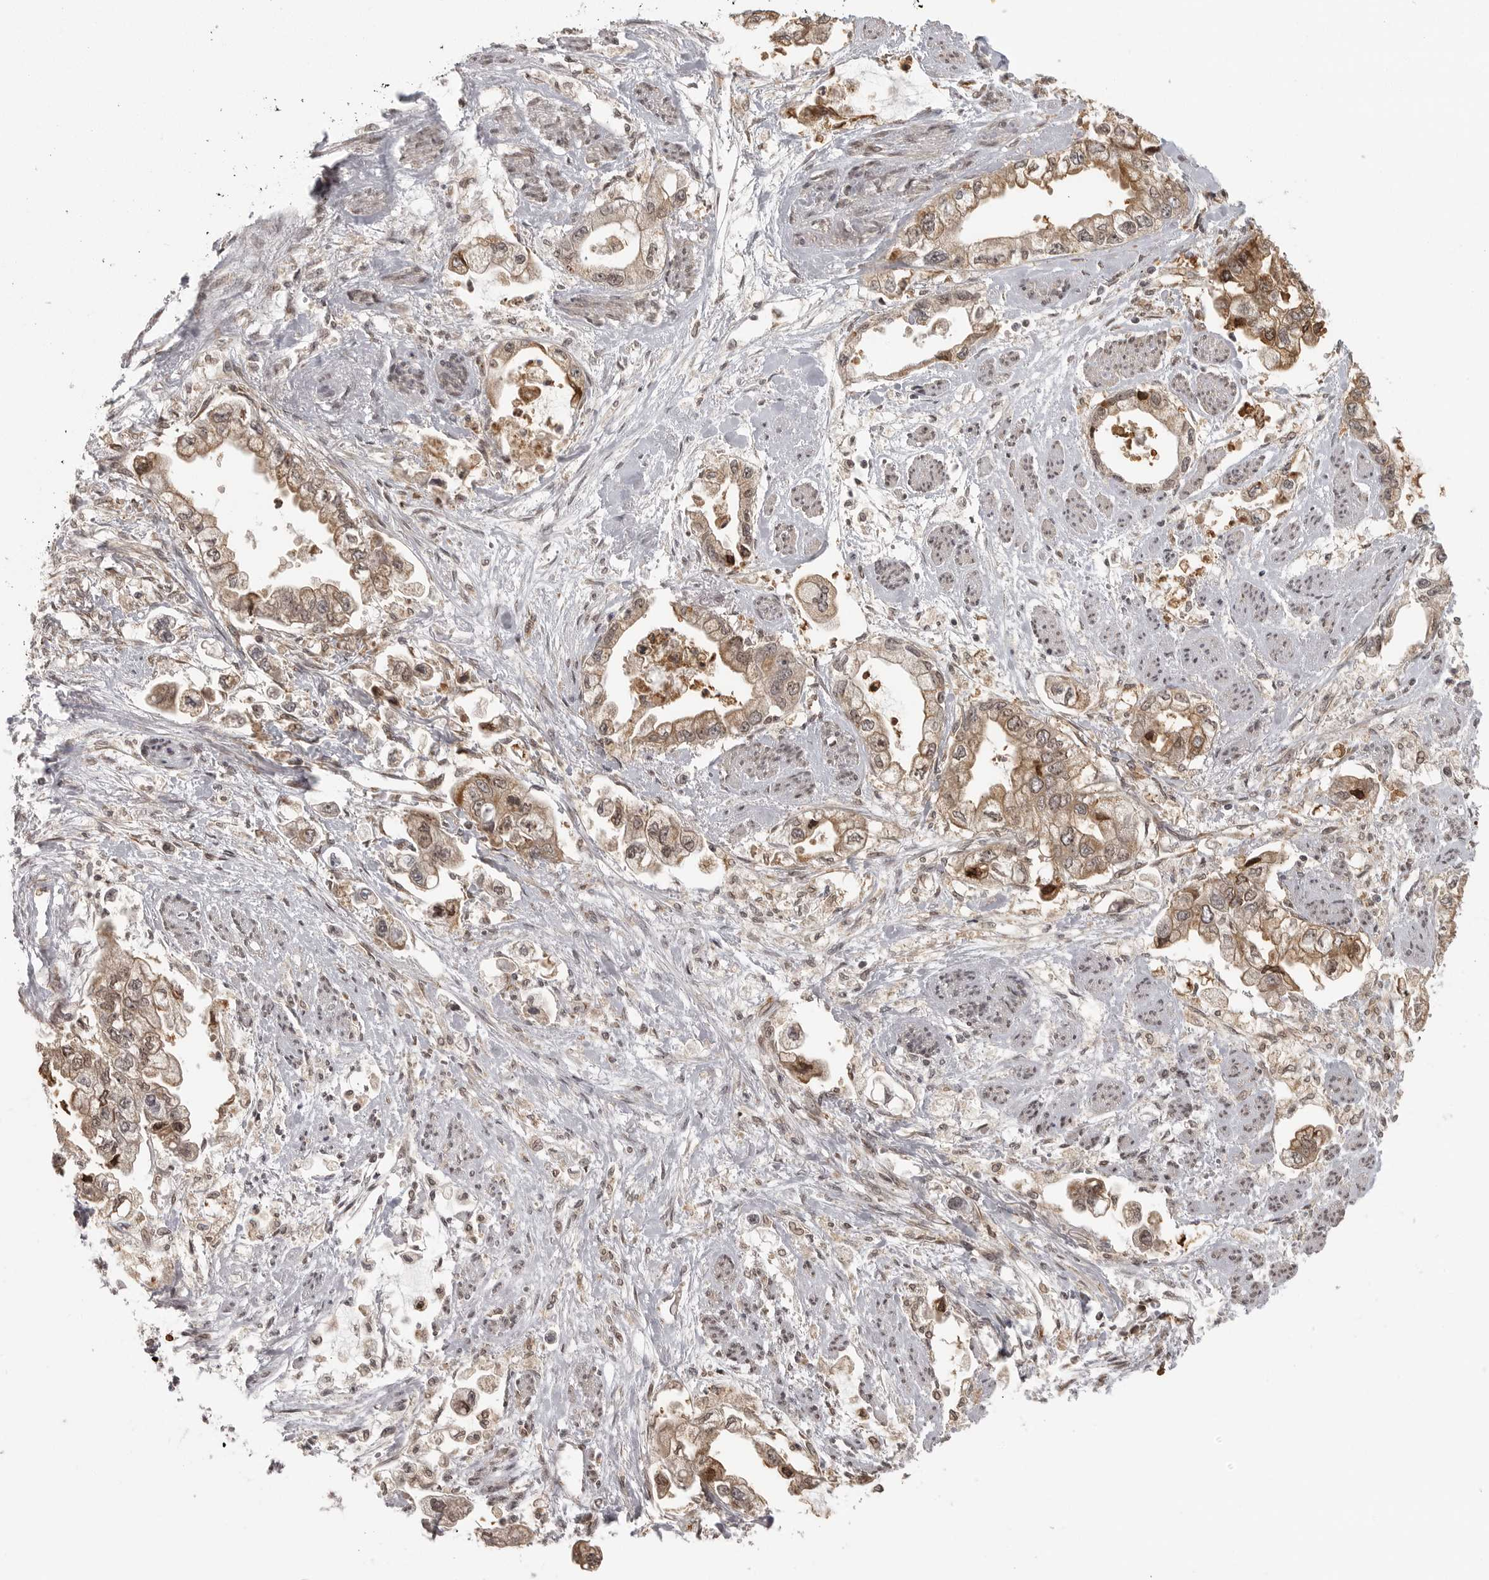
{"staining": {"intensity": "weak", "quantity": ">75%", "location": "cytoplasmic/membranous,nuclear"}, "tissue": "stomach cancer", "cell_type": "Tumor cells", "image_type": "cancer", "snomed": [{"axis": "morphology", "description": "Adenocarcinoma, NOS"}, {"axis": "topography", "description": "Stomach"}], "caption": "Stomach cancer stained with immunohistochemistry demonstrates weak cytoplasmic/membranous and nuclear positivity in about >75% of tumor cells.", "gene": "ISG20L2", "patient": {"sex": "male", "age": 62}}